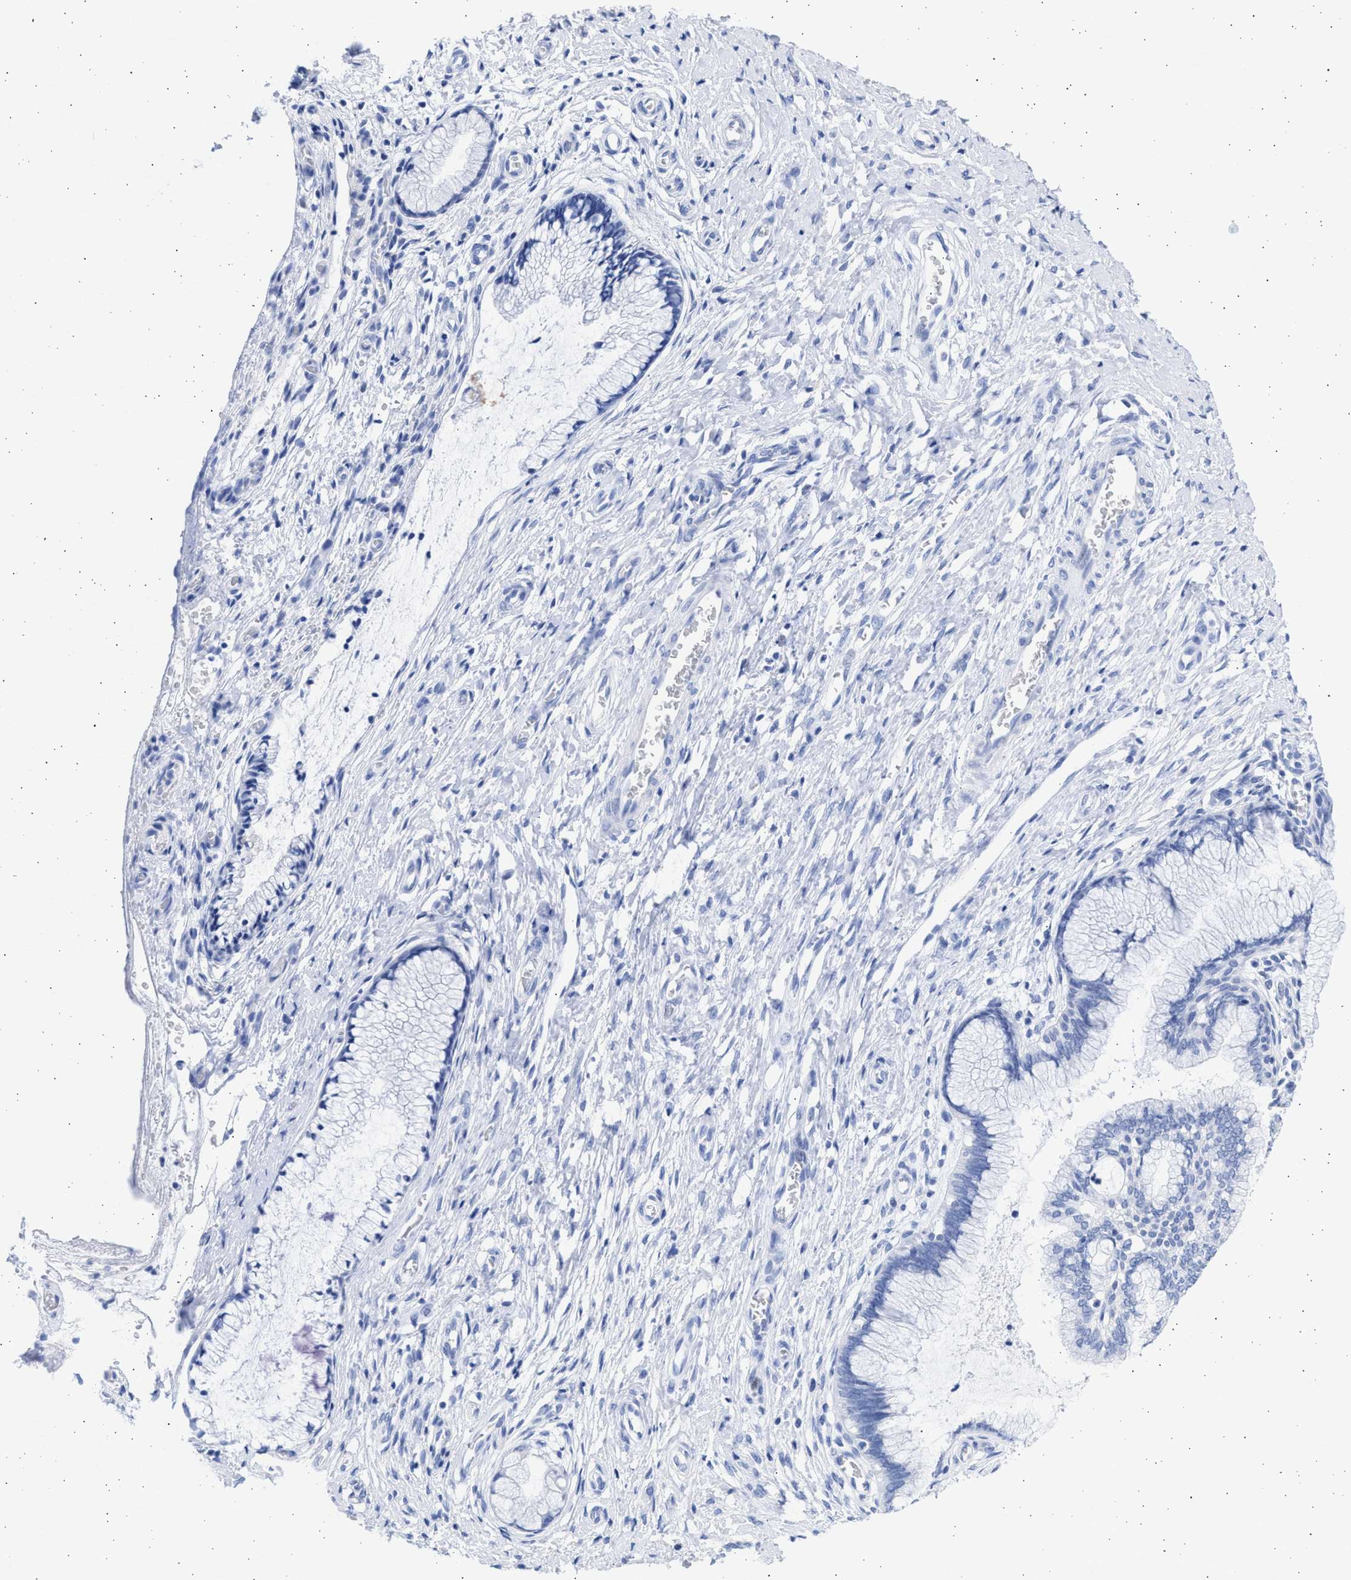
{"staining": {"intensity": "negative", "quantity": "none", "location": "none"}, "tissue": "cervix", "cell_type": "Glandular cells", "image_type": "normal", "snomed": [{"axis": "morphology", "description": "Normal tissue, NOS"}, {"axis": "topography", "description": "Cervix"}], "caption": "IHC histopathology image of benign cervix: cervix stained with DAB (3,3'-diaminobenzidine) reveals no significant protein staining in glandular cells. (Brightfield microscopy of DAB IHC at high magnification).", "gene": "ALDOC", "patient": {"sex": "female", "age": 55}}